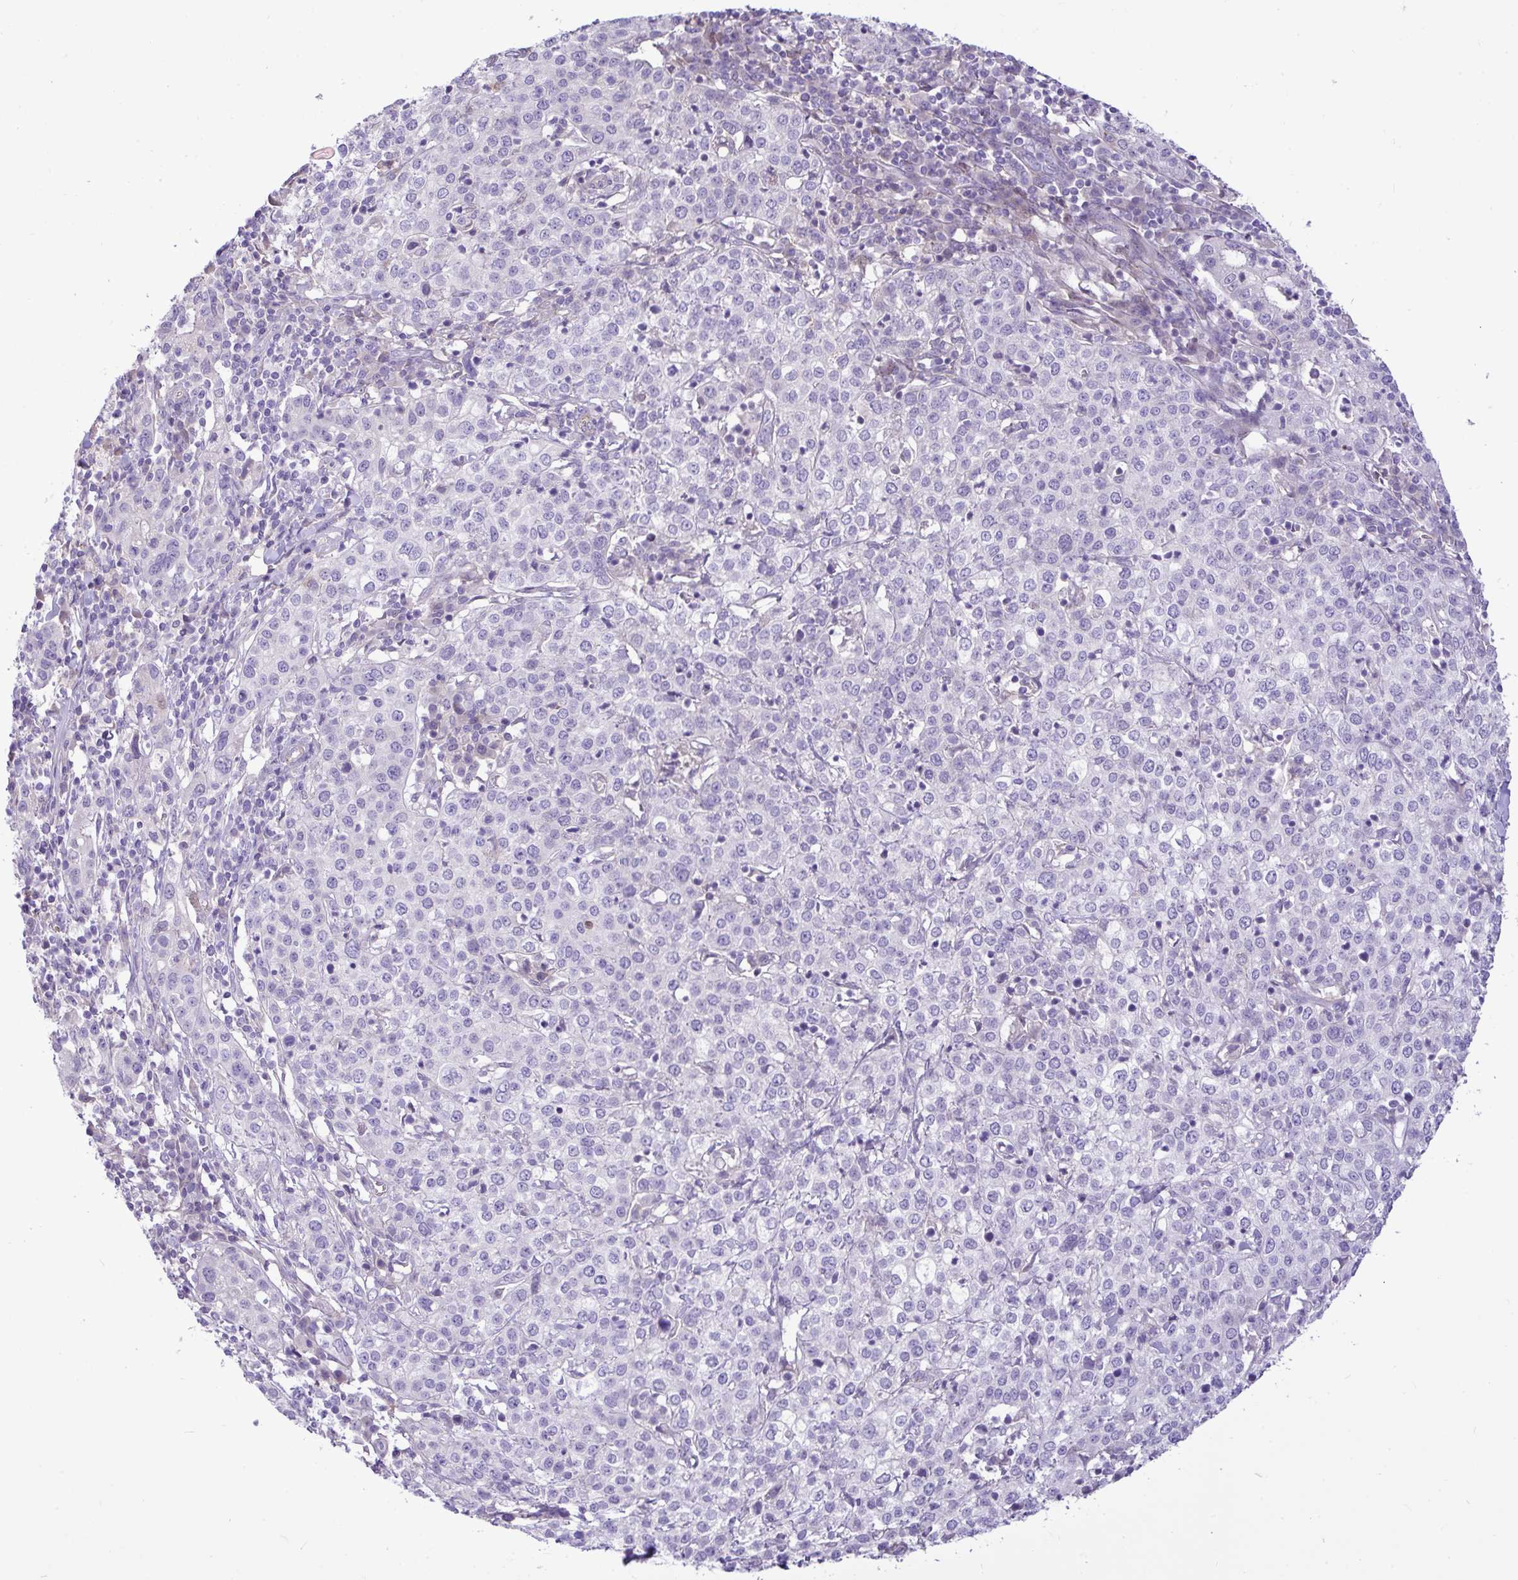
{"staining": {"intensity": "negative", "quantity": "none", "location": "none"}, "tissue": "cervical cancer", "cell_type": "Tumor cells", "image_type": "cancer", "snomed": [{"axis": "morphology", "description": "Normal tissue, NOS"}, {"axis": "morphology", "description": "Adenocarcinoma, NOS"}, {"axis": "topography", "description": "Cervix"}], "caption": "Tumor cells show no significant staining in cervical cancer.", "gene": "MOCS1", "patient": {"sex": "female", "age": 44}}